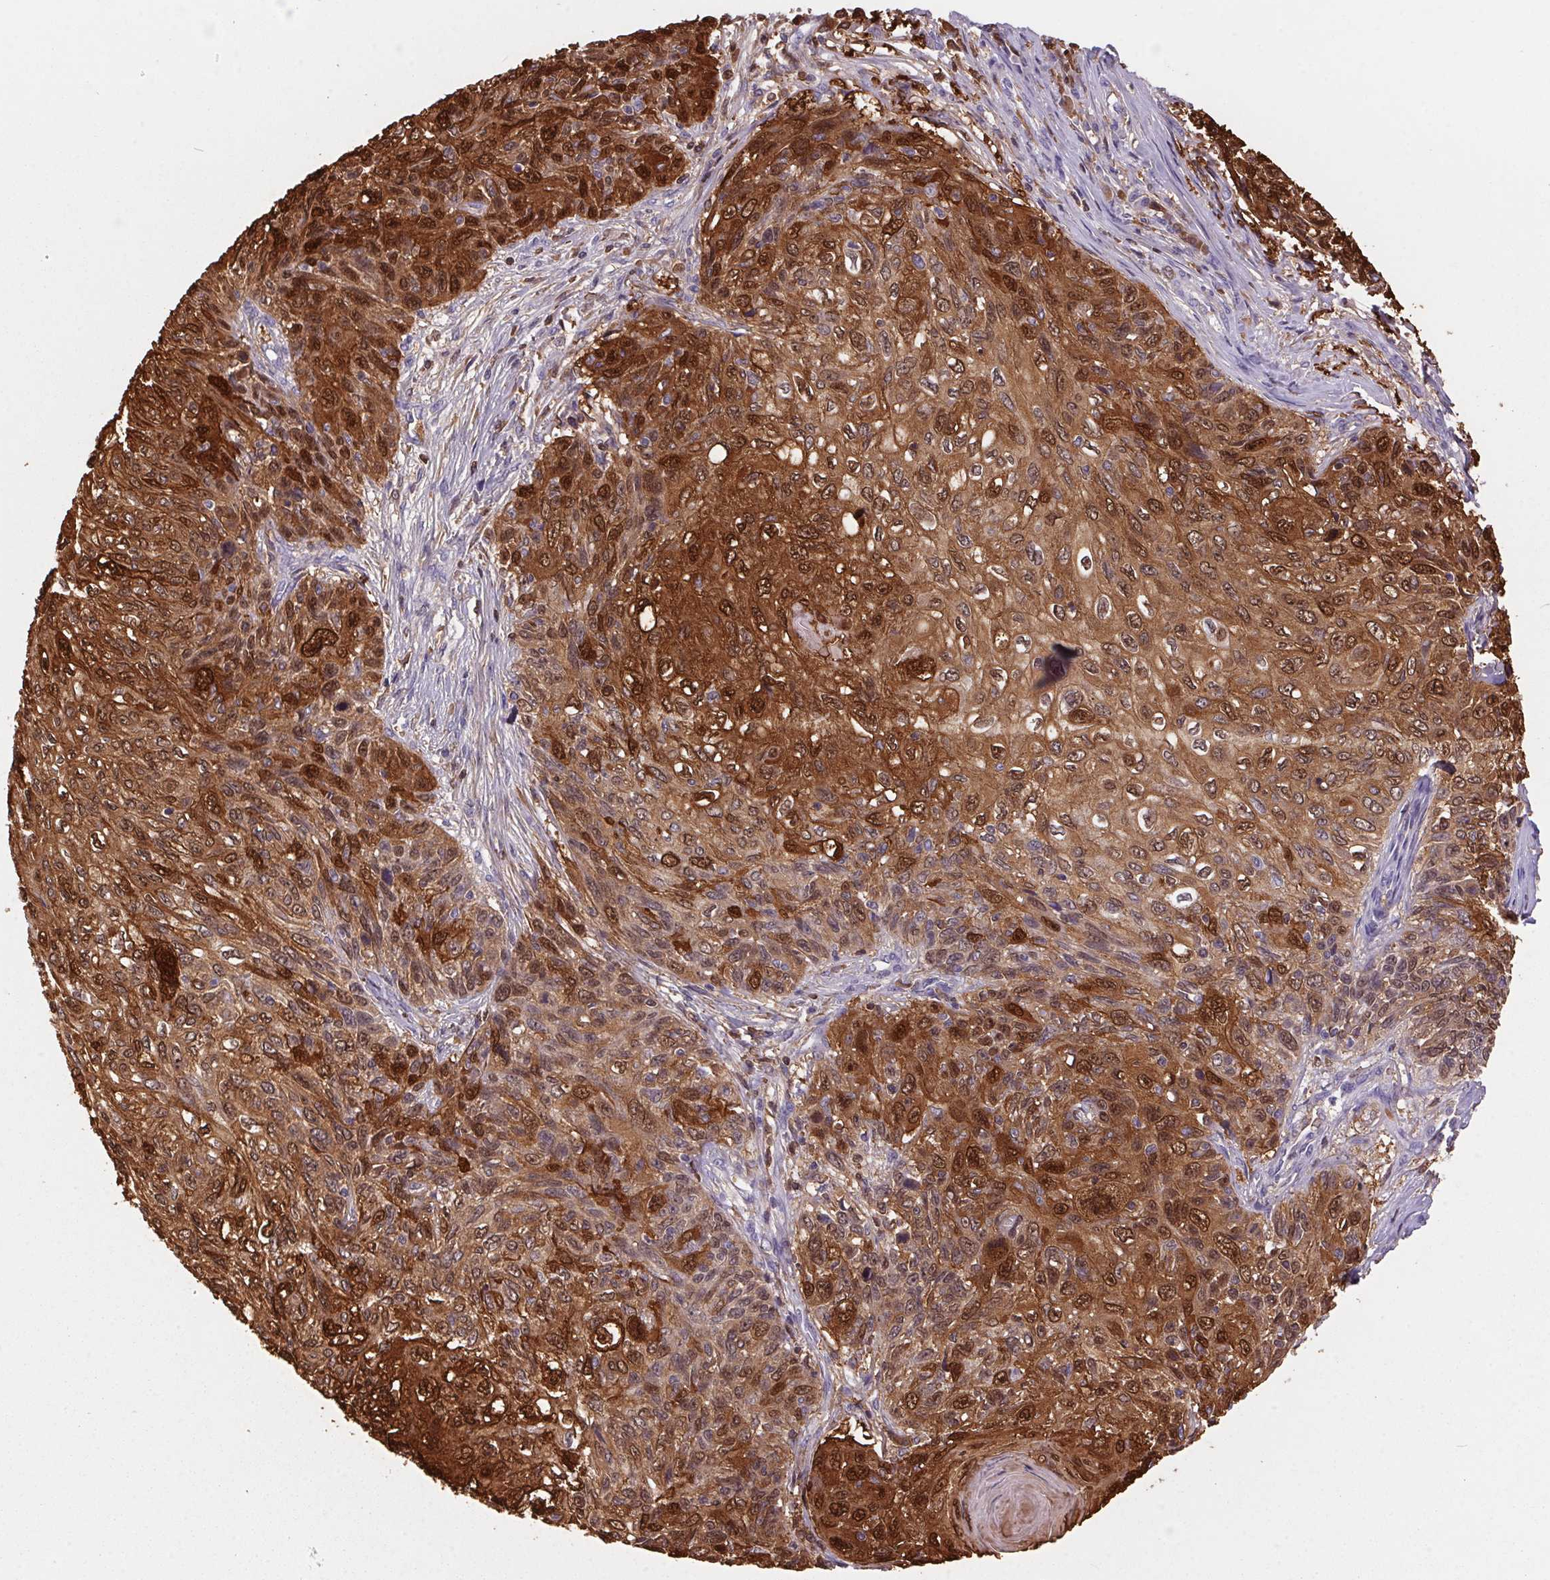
{"staining": {"intensity": "moderate", "quantity": ">75%", "location": "cytoplasmic/membranous,nuclear"}, "tissue": "skin cancer", "cell_type": "Tumor cells", "image_type": "cancer", "snomed": [{"axis": "morphology", "description": "Squamous cell carcinoma, NOS"}, {"axis": "topography", "description": "Skin"}], "caption": "This histopathology image reveals skin cancer (squamous cell carcinoma) stained with IHC to label a protein in brown. The cytoplasmic/membranous and nuclear of tumor cells show moderate positivity for the protein. Nuclei are counter-stained blue.", "gene": "S100A2", "patient": {"sex": "male", "age": 92}}